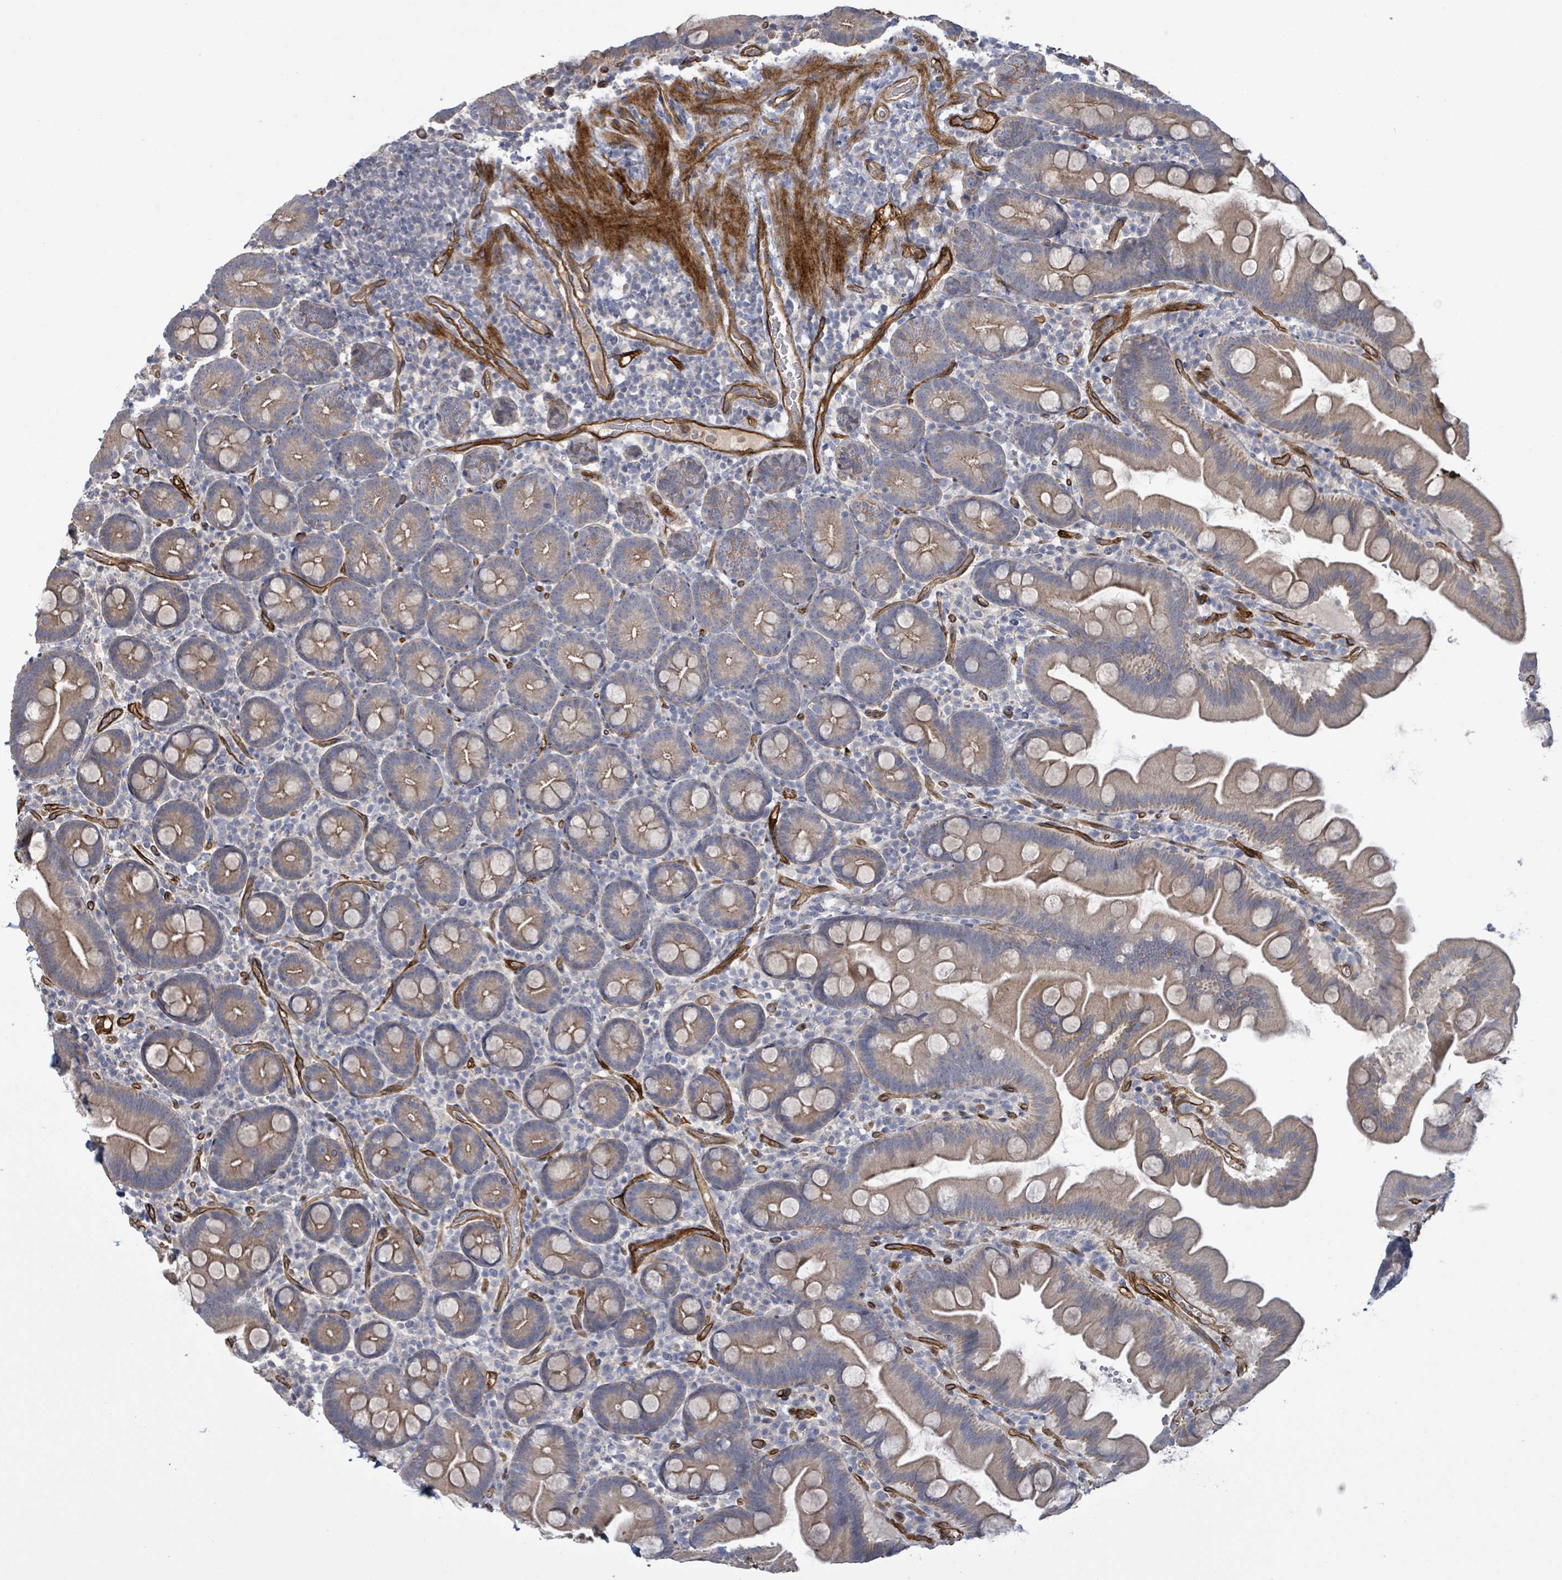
{"staining": {"intensity": "moderate", "quantity": ">75%", "location": "cytoplasmic/membranous"}, "tissue": "small intestine", "cell_type": "Glandular cells", "image_type": "normal", "snomed": [{"axis": "morphology", "description": "Normal tissue, NOS"}, {"axis": "topography", "description": "Small intestine"}], "caption": "Protein expression analysis of benign human small intestine reveals moderate cytoplasmic/membranous expression in approximately >75% of glandular cells. (brown staining indicates protein expression, while blue staining denotes nuclei).", "gene": "KANK3", "patient": {"sex": "female", "age": 68}}